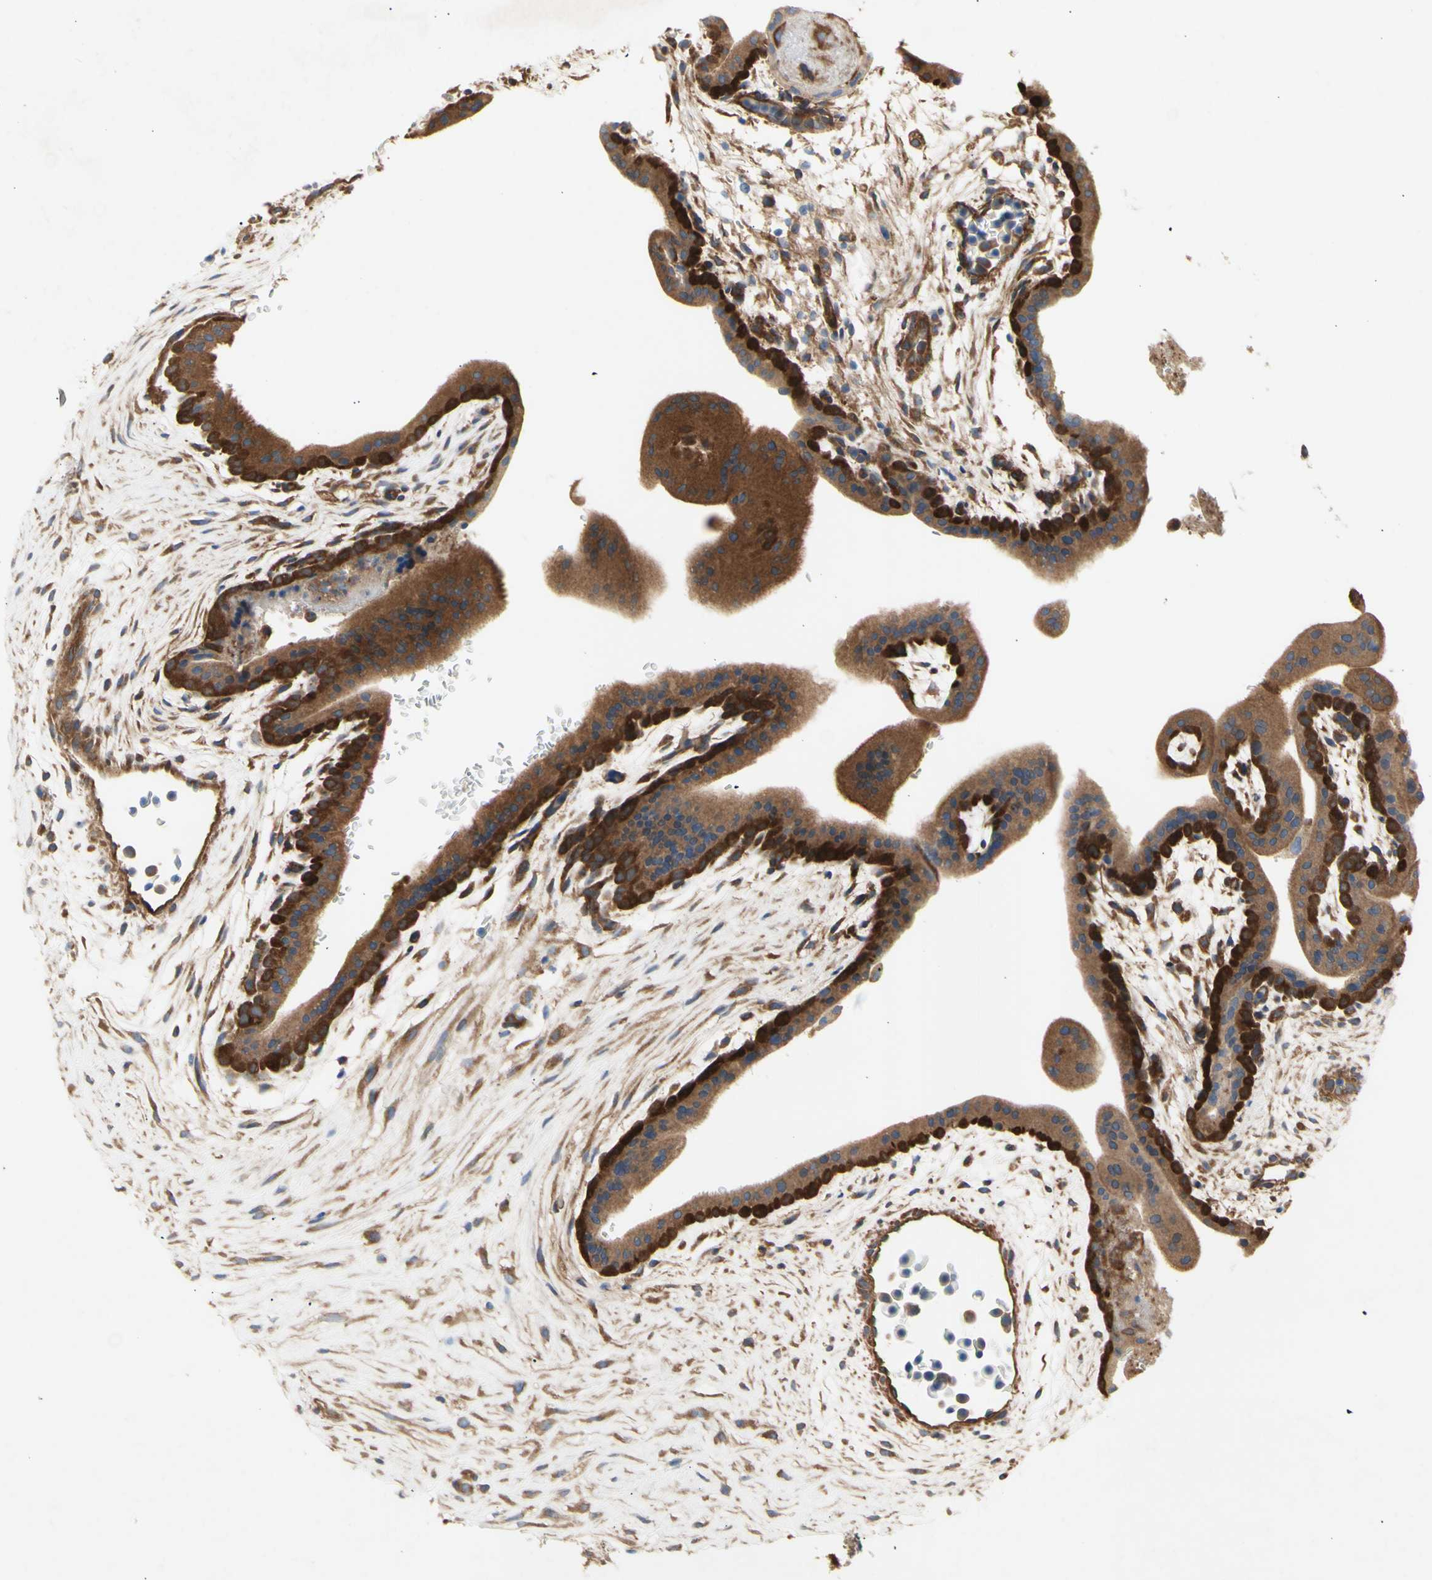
{"staining": {"intensity": "strong", "quantity": ">75%", "location": "cytoplasmic/membranous"}, "tissue": "placenta", "cell_type": "Trophoblastic cells", "image_type": "normal", "snomed": [{"axis": "morphology", "description": "Normal tissue, NOS"}, {"axis": "topography", "description": "Placenta"}], "caption": "Placenta stained with immunohistochemistry shows strong cytoplasmic/membranous staining in approximately >75% of trophoblastic cells.", "gene": "KLC1", "patient": {"sex": "female", "age": 35}}